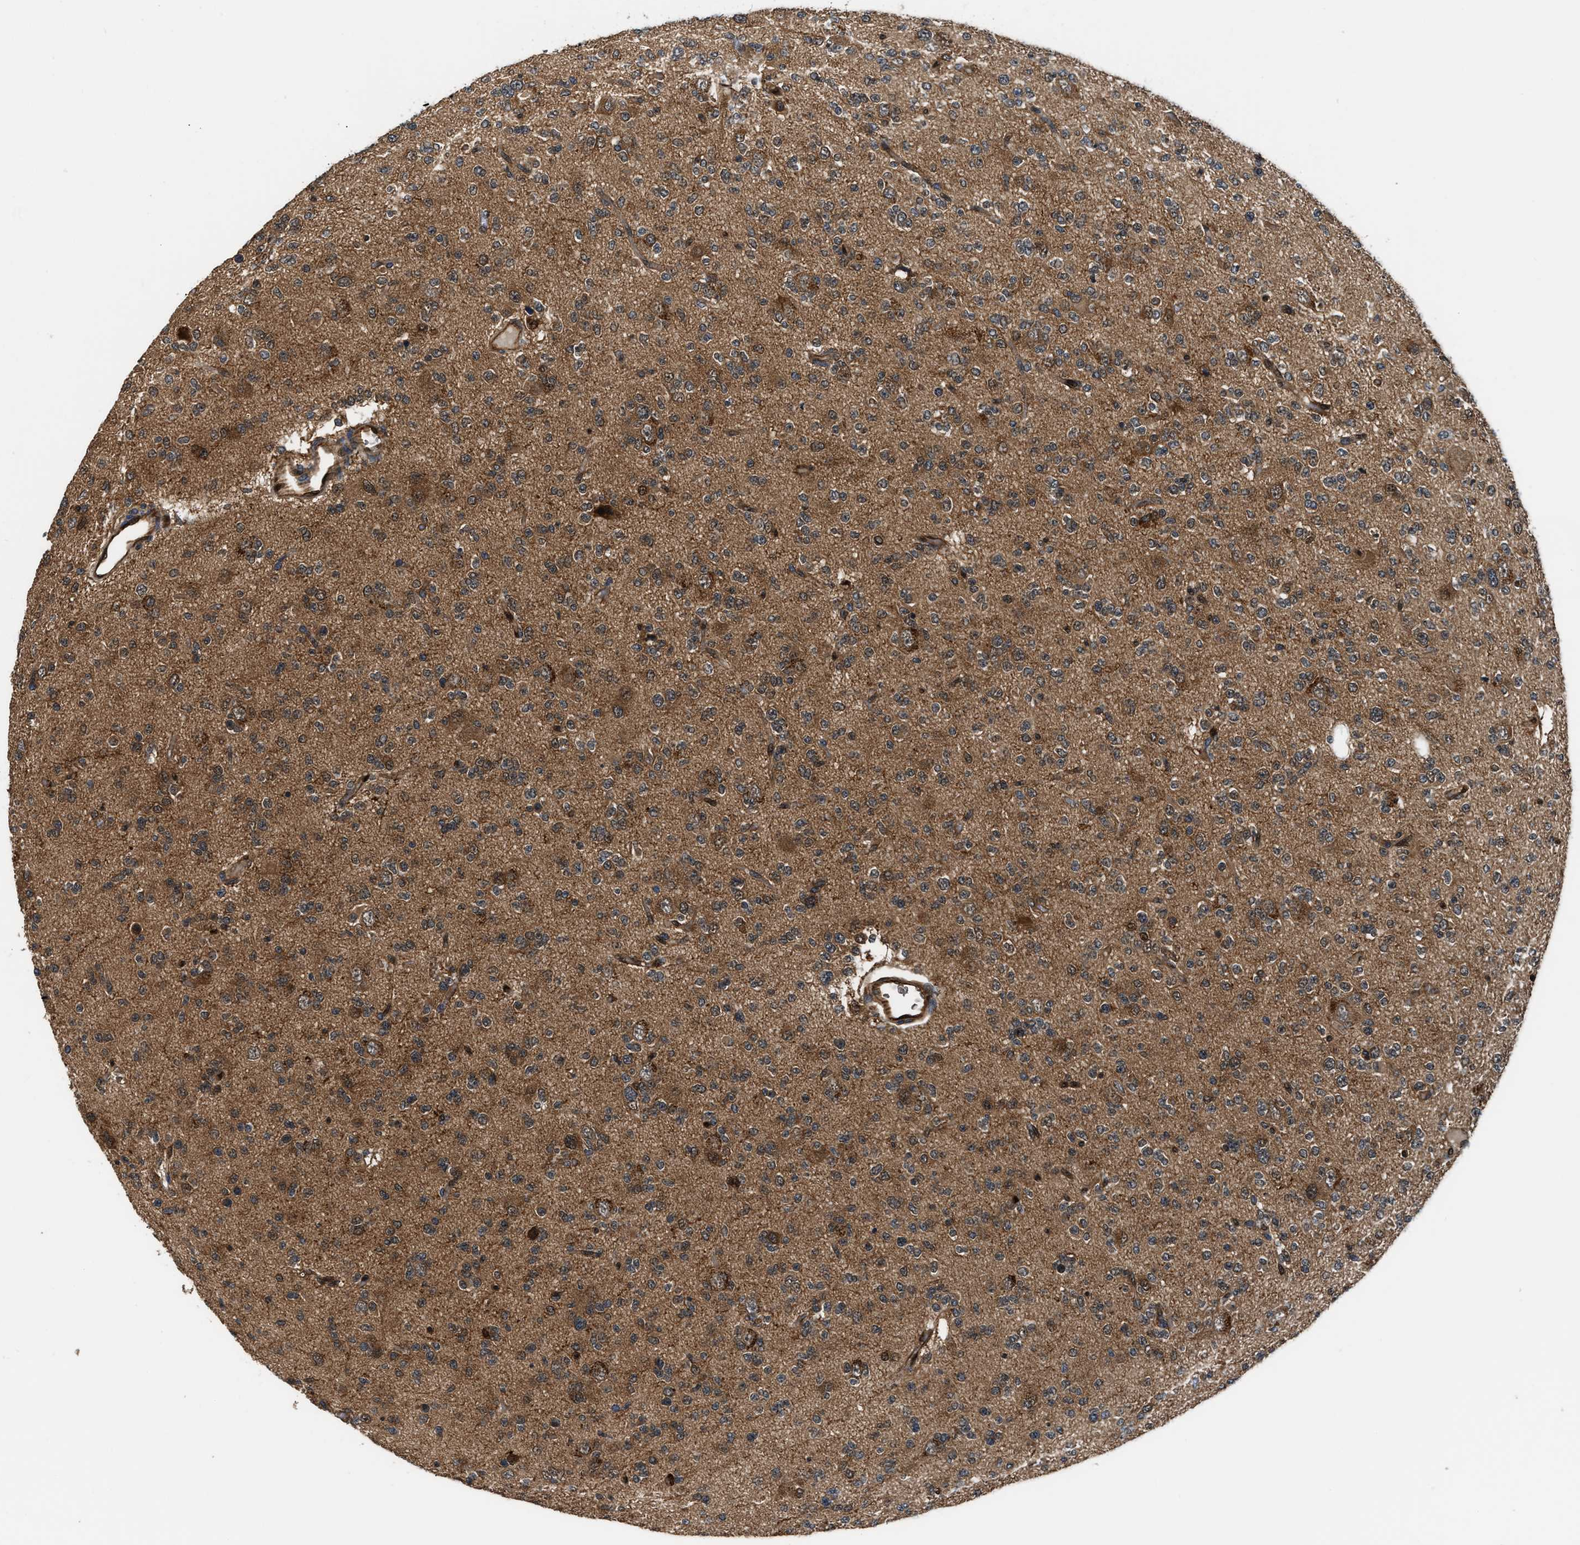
{"staining": {"intensity": "moderate", "quantity": ">75%", "location": "cytoplasmic/membranous"}, "tissue": "glioma", "cell_type": "Tumor cells", "image_type": "cancer", "snomed": [{"axis": "morphology", "description": "Glioma, malignant, Low grade"}, {"axis": "topography", "description": "Brain"}], "caption": "Malignant glioma (low-grade) tissue reveals moderate cytoplasmic/membranous expression in approximately >75% of tumor cells, visualized by immunohistochemistry.", "gene": "PPA1", "patient": {"sex": "male", "age": 38}}